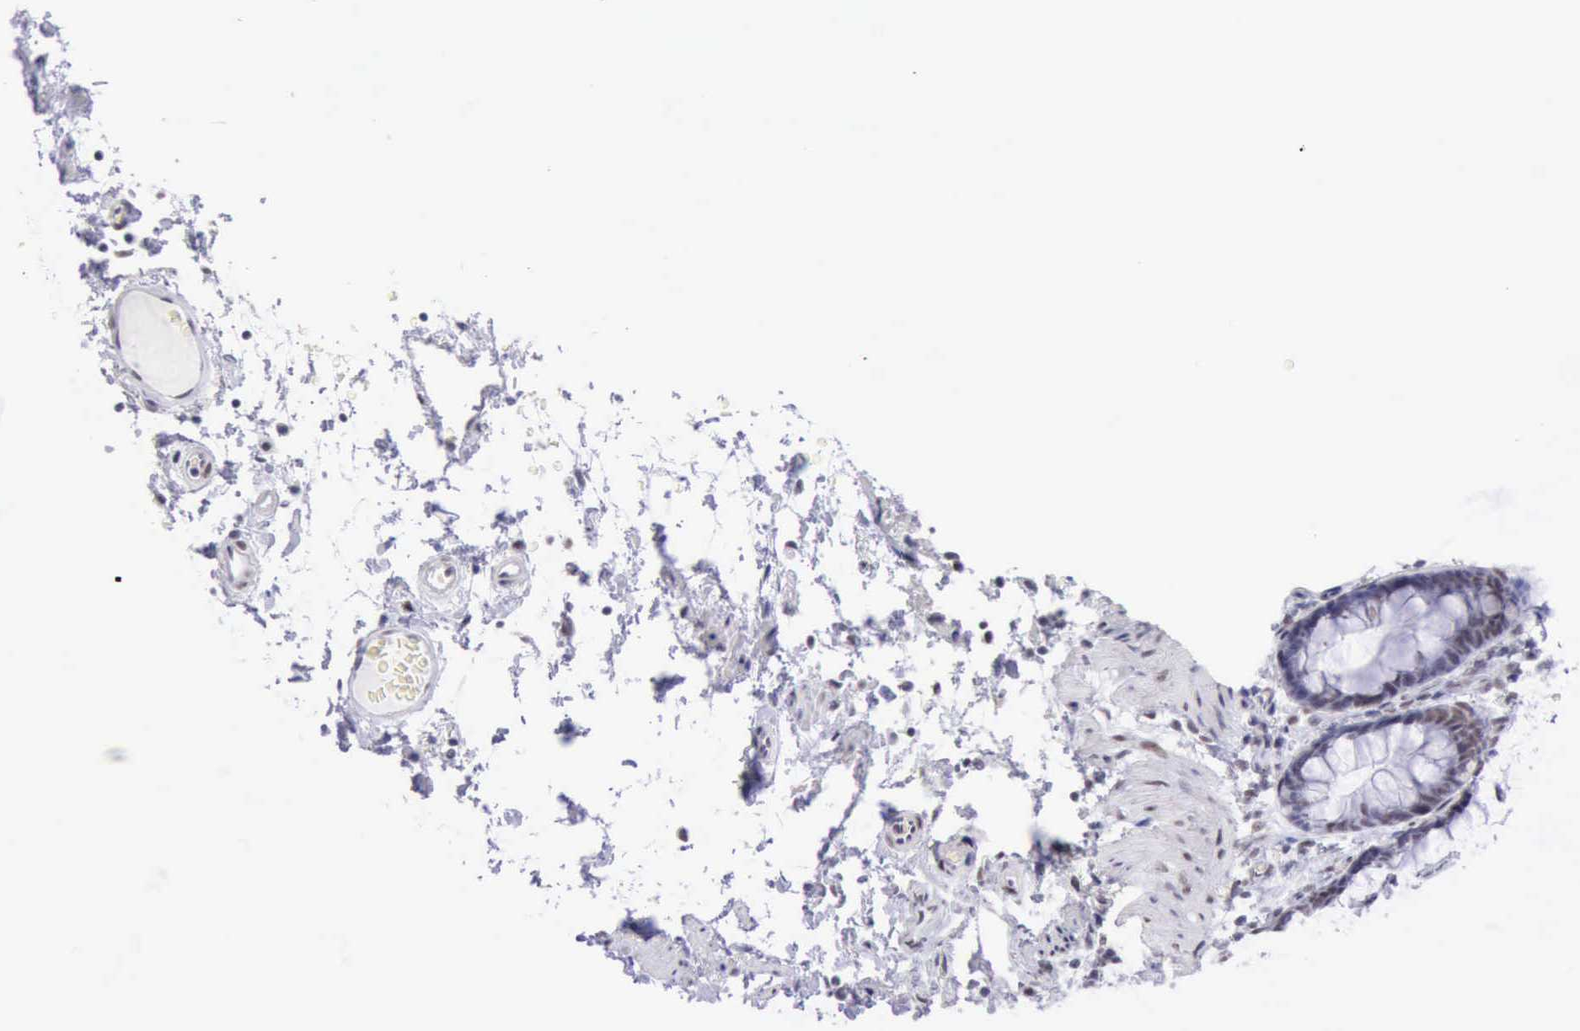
{"staining": {"intensity": "weak", "quantity": "25%-75%", "location": "nuclear"}, "tissue": "rectum", "cell_type": "Glandular cells", "image_type": "normal", "snomed": [{"axis": "morphology", "description": "Normal tissue, NOS"}, {"axis": "topography", "description": "Rectum"}], "caption": "An immunohistochemistry micrograph of benign tissue is shown. Protein staining in brown highlights weak nuclear positivity in rectum within glandular cells. The staining was performed using DAB to visualize the protein expression in brown, while the nuclei were stained in blue with hematoxylin (Magnification: 20x).", "gene": "EP300", "patient": {"sex": "male", "age": 92}}